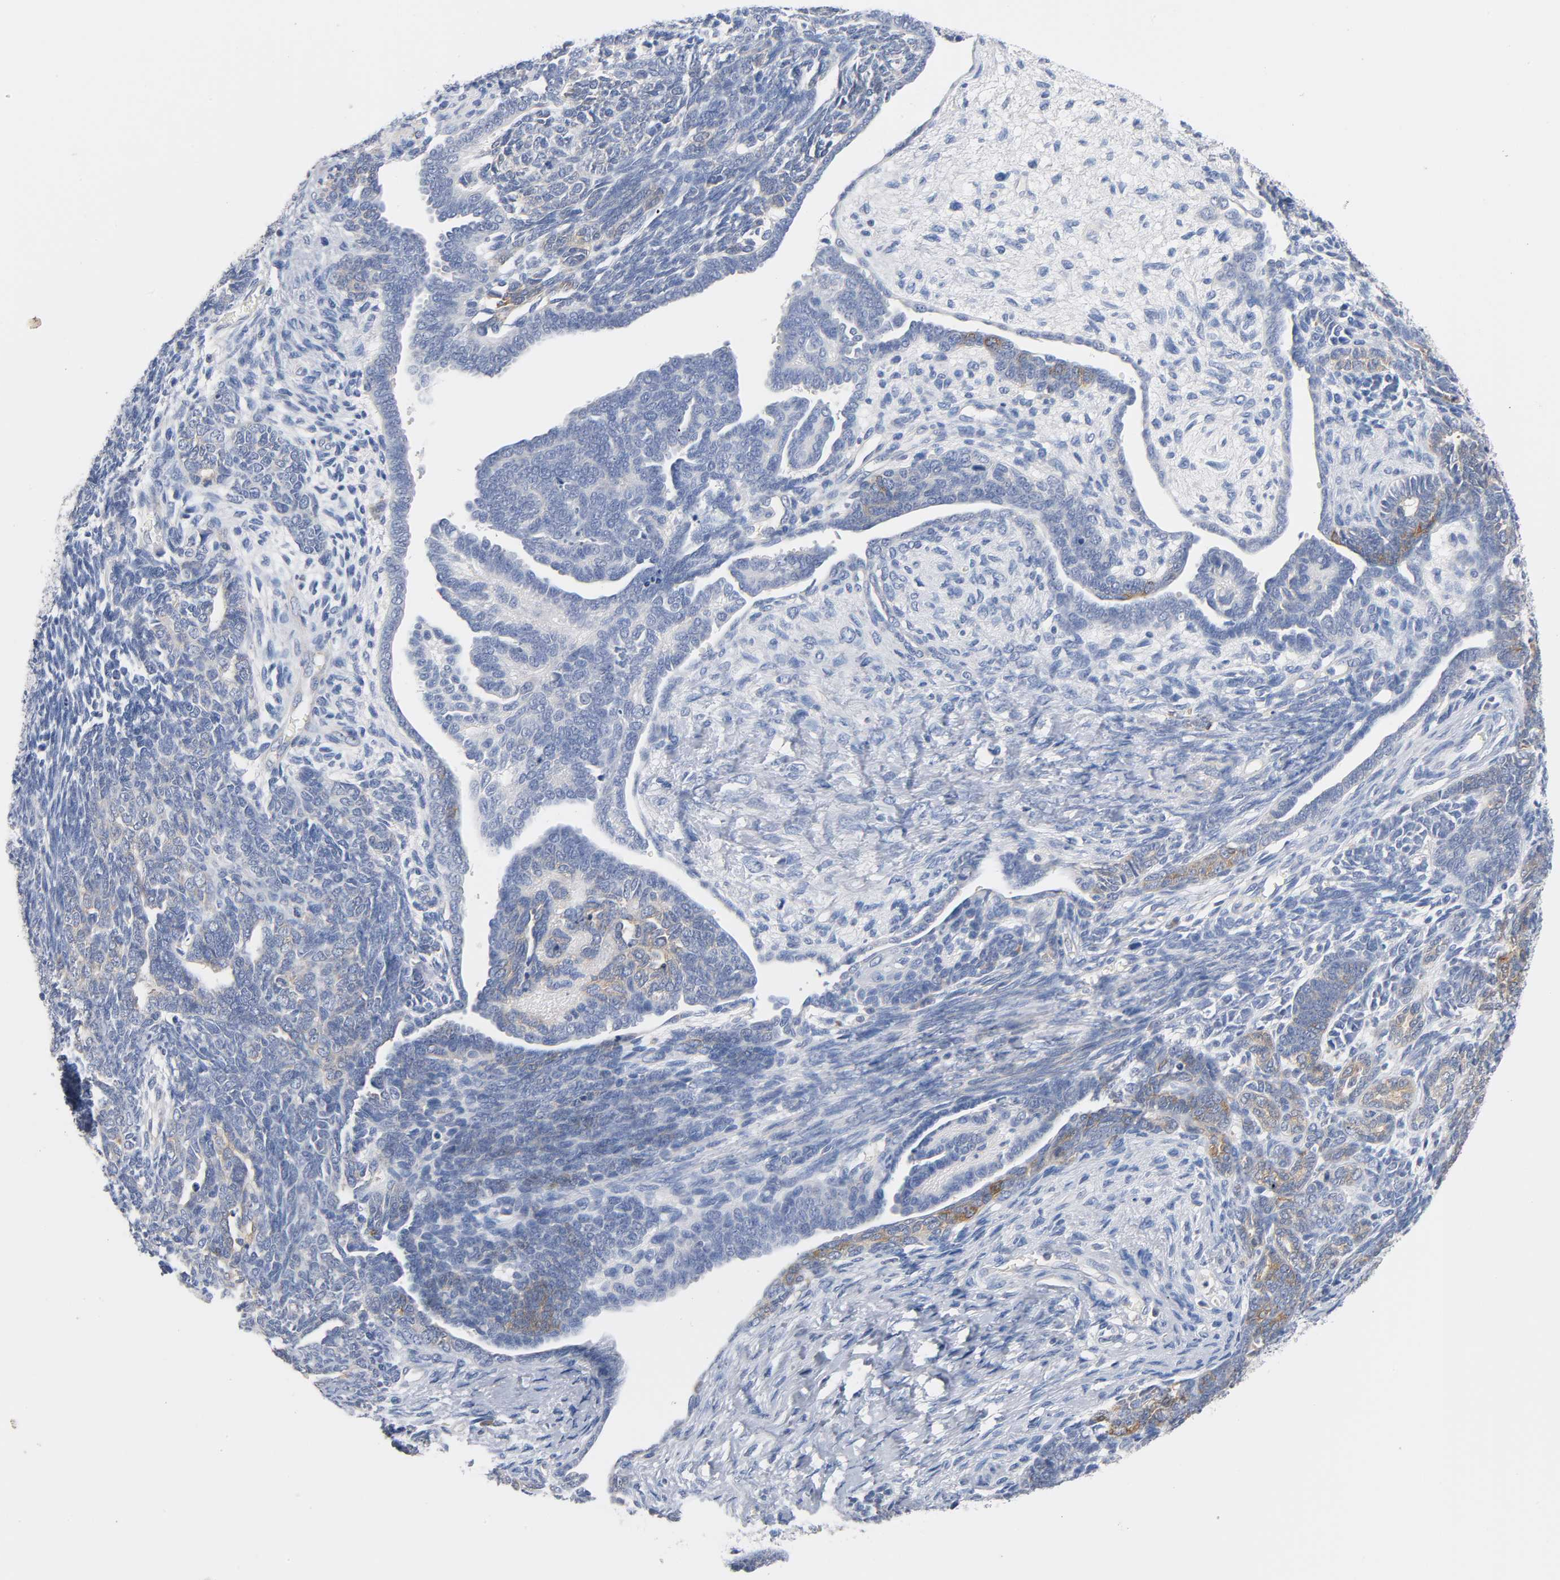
{"staining": {"intensity": "moderate", "quantity": "<25%", "location": "cytoplasmic/membranous"}, "tissue": "endometrial cancer", "cell_type": "Tumor cells", "image_type": "cancer", "snomed": [{"axis": "morphology", "description": "Neoplasm, malignant, NOS"}, {"axis": "topography", "description": "Endometrium"}], "caption": "About <25% of tumor cells in endometrial malignant neoplasm exhibit moderate cytoplasmic/membranous protein expression as visualized by brown immunohistochemical staining.", "gene": "MALT1", "patient": {"sex": "female", "age": 74}}